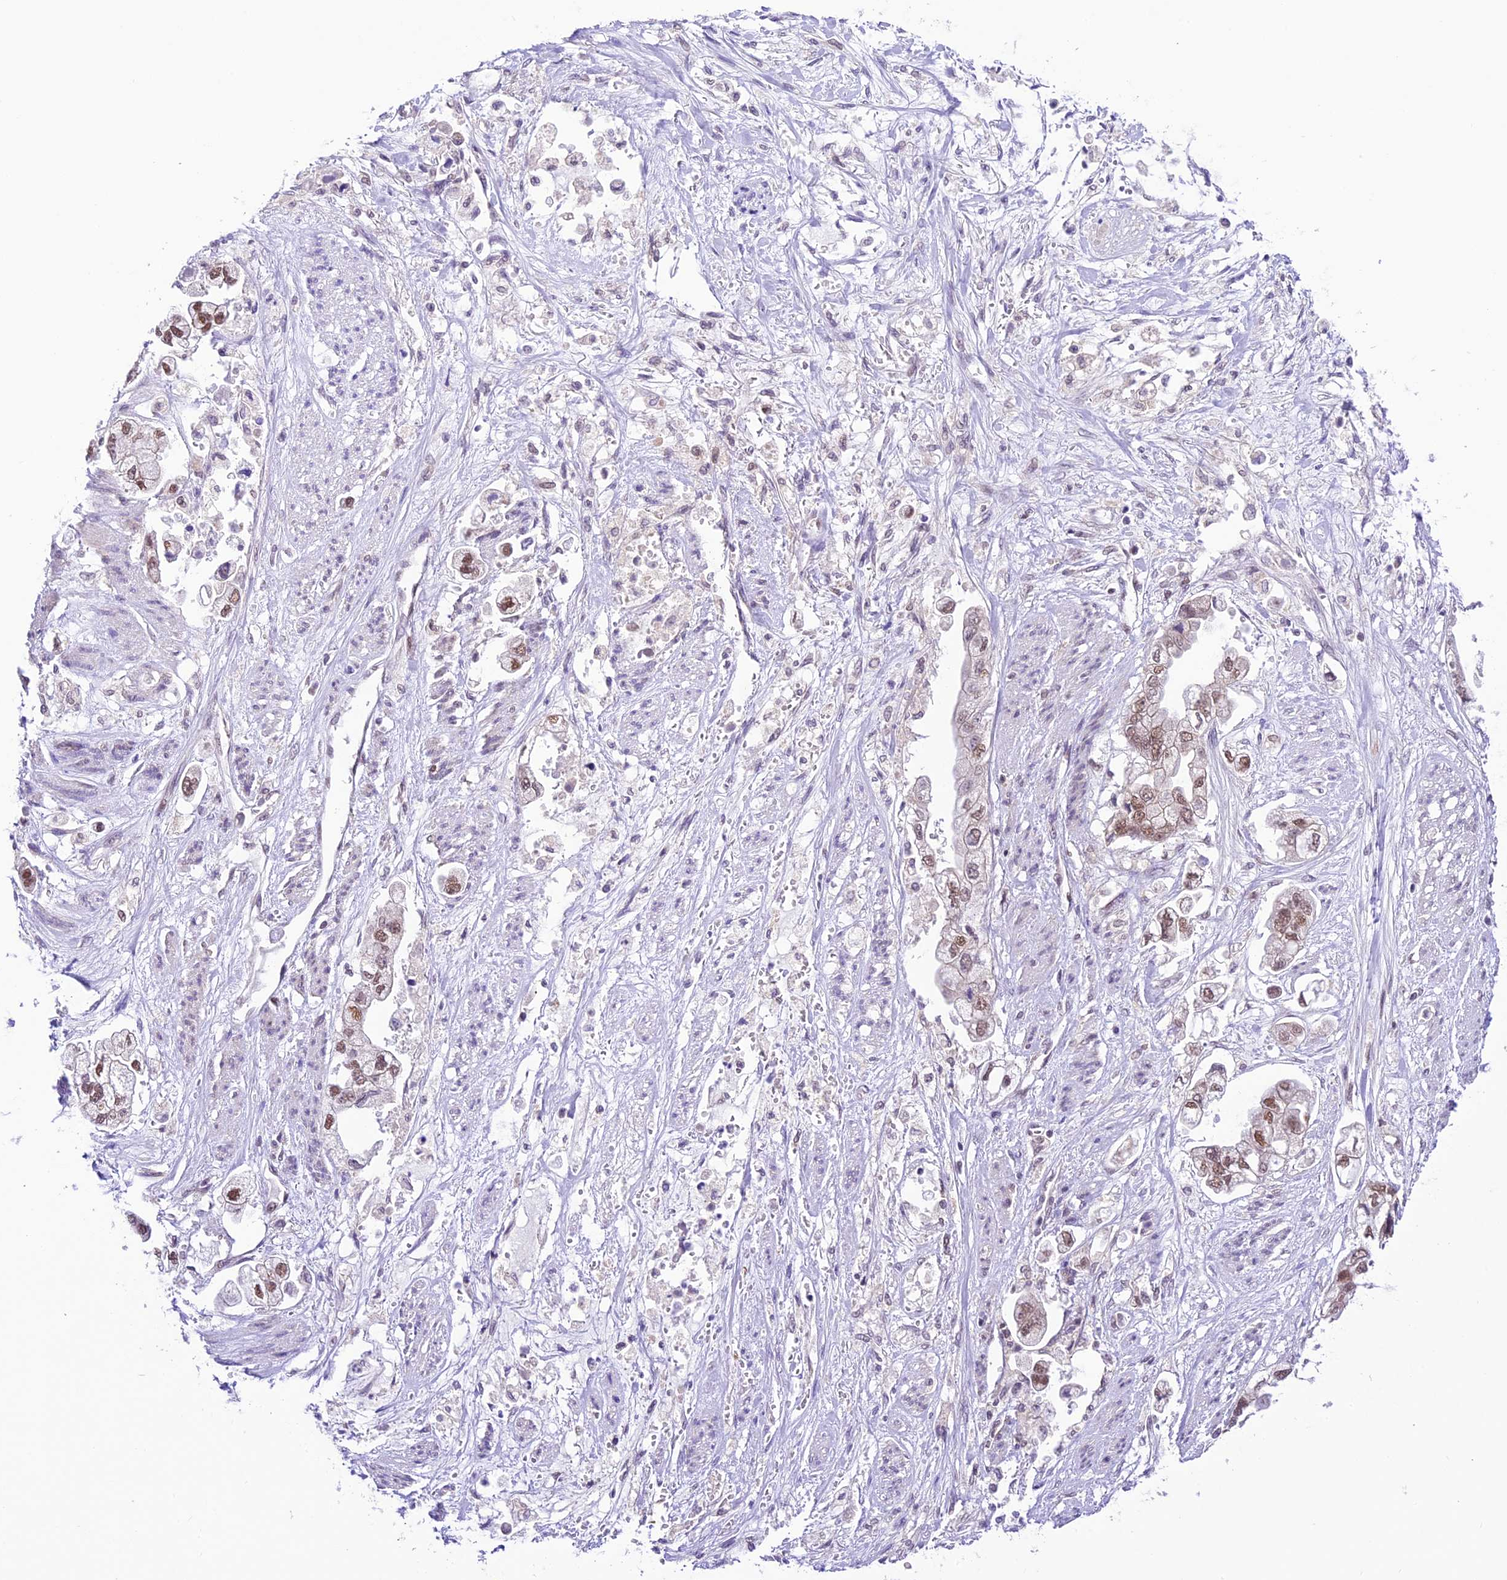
{"staining": {"intensity": "moderate", "quantity": "25%-75%", "location": "nuclear"}, "tissue": "stomach cancer", "cell_type": "Tumor cells", "image_type": "cancer", "snomed": [{"axis": "morphology", "description": "Adenocarcinoma, NOS"}, {"axis": "topography", "description": "Stomach"}], "caption": "The micrograph shows immunohistochemical staining of stomach cancer. There is moderate nuclear staining is present in approximately 25%-75% of tumor cells.", "gene": "SHKBP1", "patient": {"sex": "male", "age": 62}}